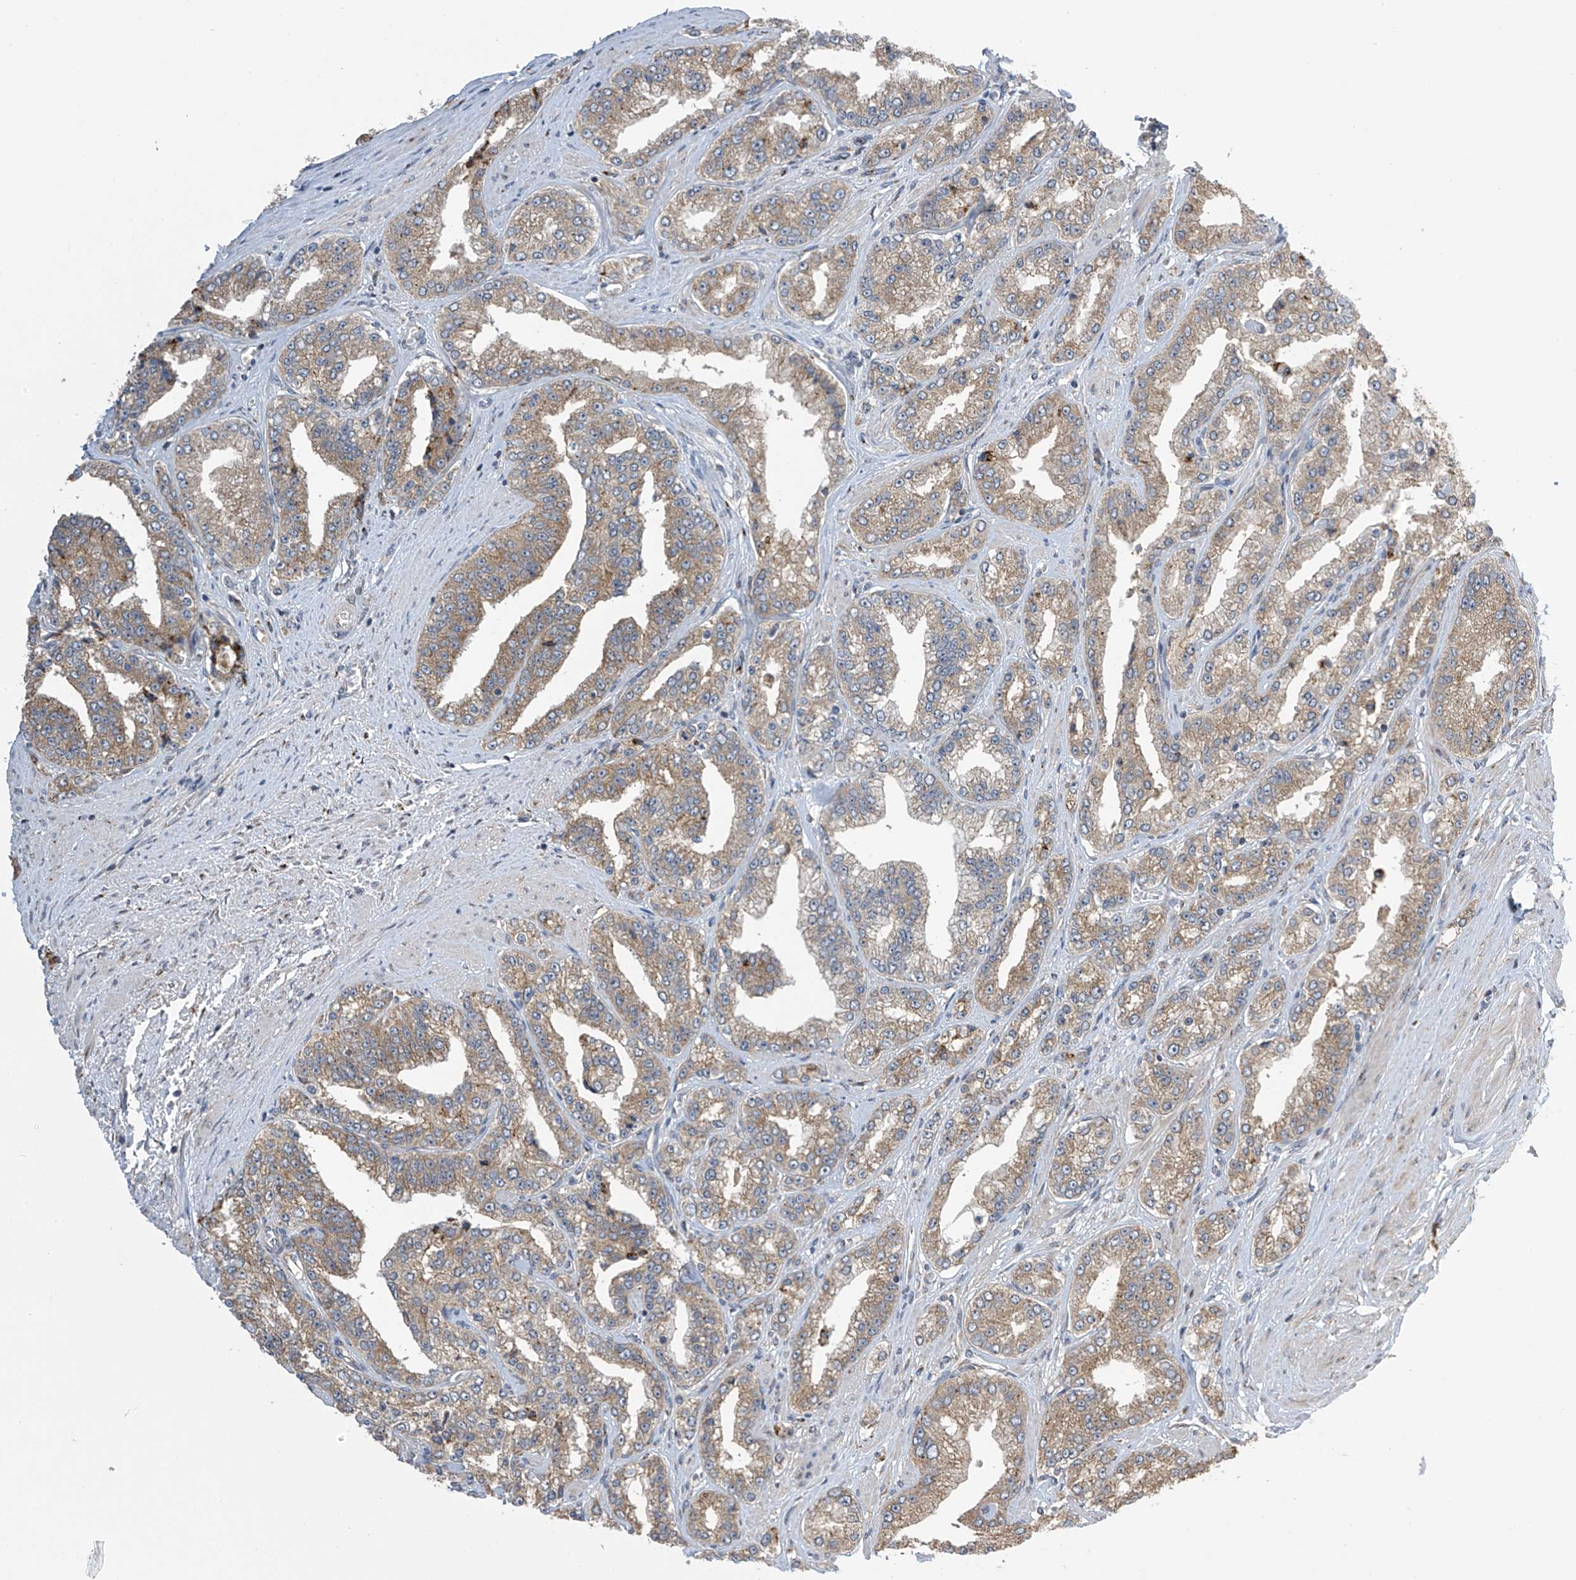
{"staining": {"intensity": "moderate", "quantity": ">75%", "location": "cytoplasmic/membranous"}, "tissue": "prostate cancer", "cell_type": "Tumor cells", "image_type": "cancer", "snomed": [{"axis": "morphology", "description": "Adenocarcinoma, High grade"}, {"axis": "topography", "description": "Prostate"}], "caption": "This micrograph exhibits prostate cancer stained with immunohistochemistry to label a protein in brown. The cytoplasmic/membranous of tumor cells show moderate positivity for the protein. Nuclei are counter-stained blue.", "gene": "PNPT1", "patient": {"sex": "male", "age": 71}}